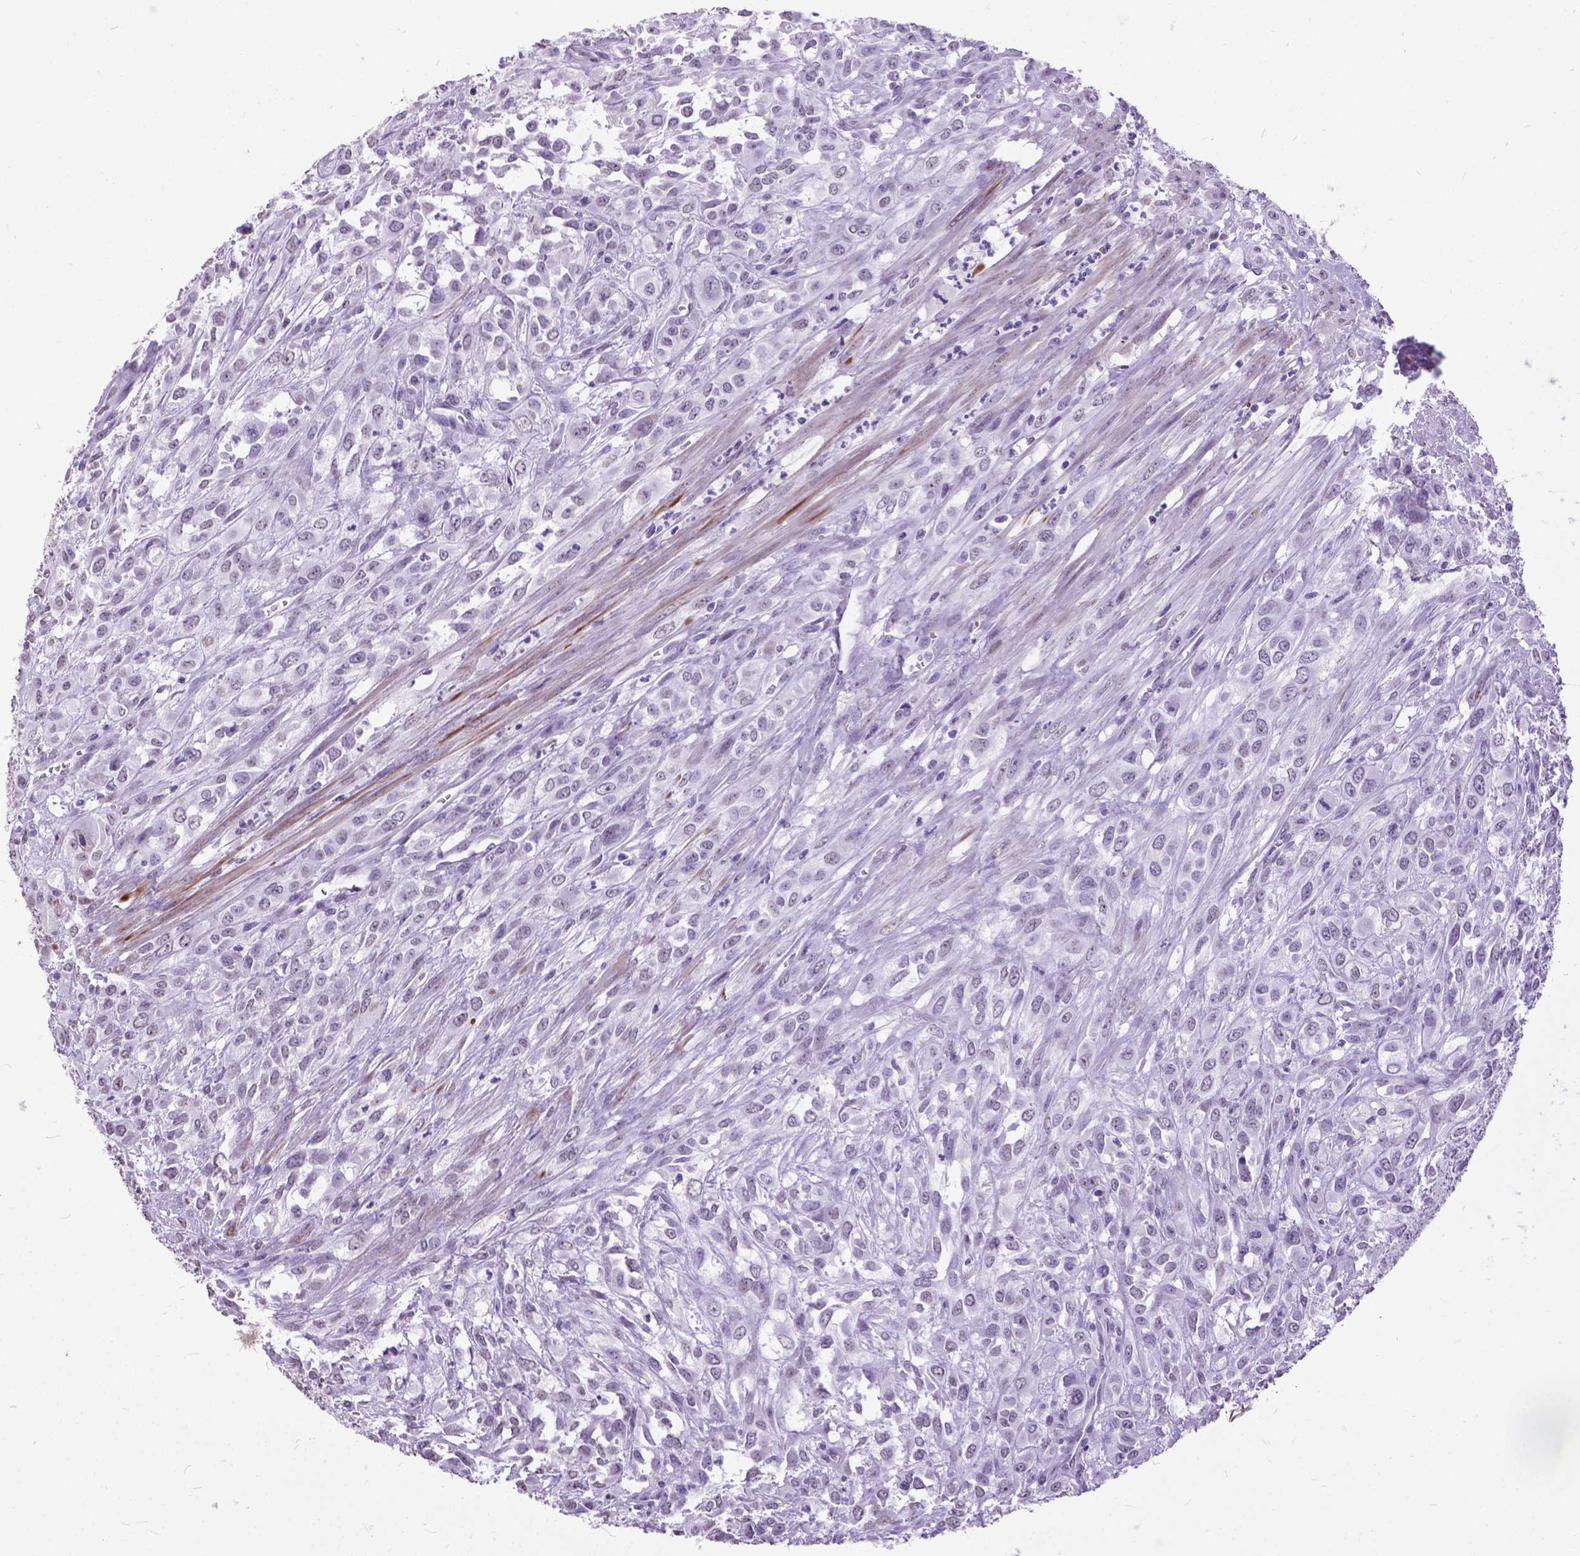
{"staining": {"intensity": "negative", "quantity": "none", "location": "none"}, "tissue": "urothelial cancer", "cell_type": "Tumor cells", "image_type": "cancer", "snomed": [{"axis": "morphology", "description": "Urothelial carcinoma, High grade"}, {"axis": "topography", "description": "Urinary bladder"}], "caption": "A high-resolution image shows IHC staining of high-grade urothelial carcinoma, which demonstrates no significant expression in tumor cells.", "gene": "MARCHF10", "patient": {"sex": "male", "age": 67}}